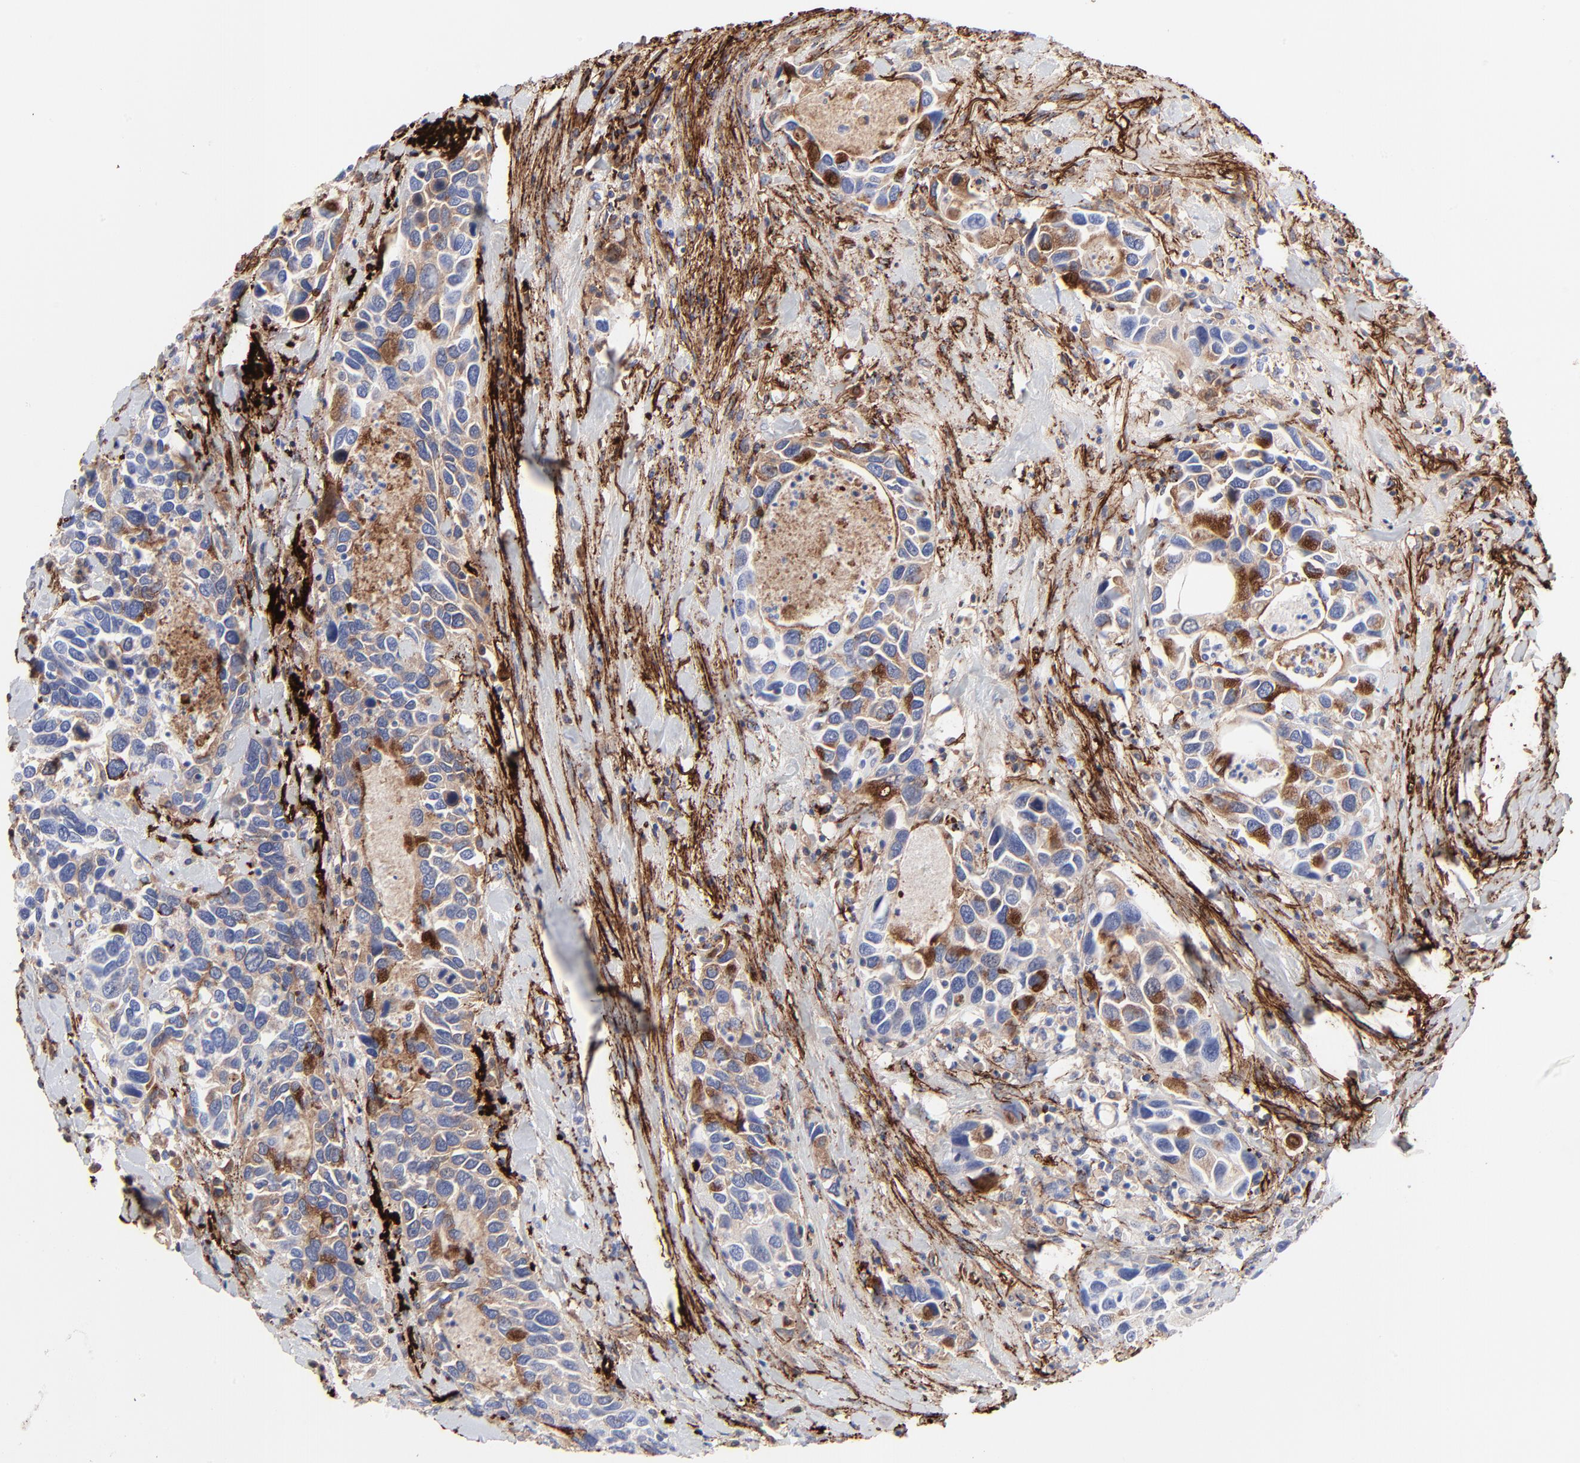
{"staining": {"intensity": "negative", "quantity": "none", "location": "none"}, "tissue": "urothelial cancer", "cell_type": "Tumor cells", "image_type": "cancer", "snomed": [{"axis": "morphology", "description": "Urothelial carcinoma, High grade"}, {"axis": "topography", "description": "Urinary bladder"}], "caption": "Tumor cells are negative for protein expression in human urothelial carcinoma (high-grade).", "gene": "FBLN2", "patient": {"sex": "male", "age": 66}}